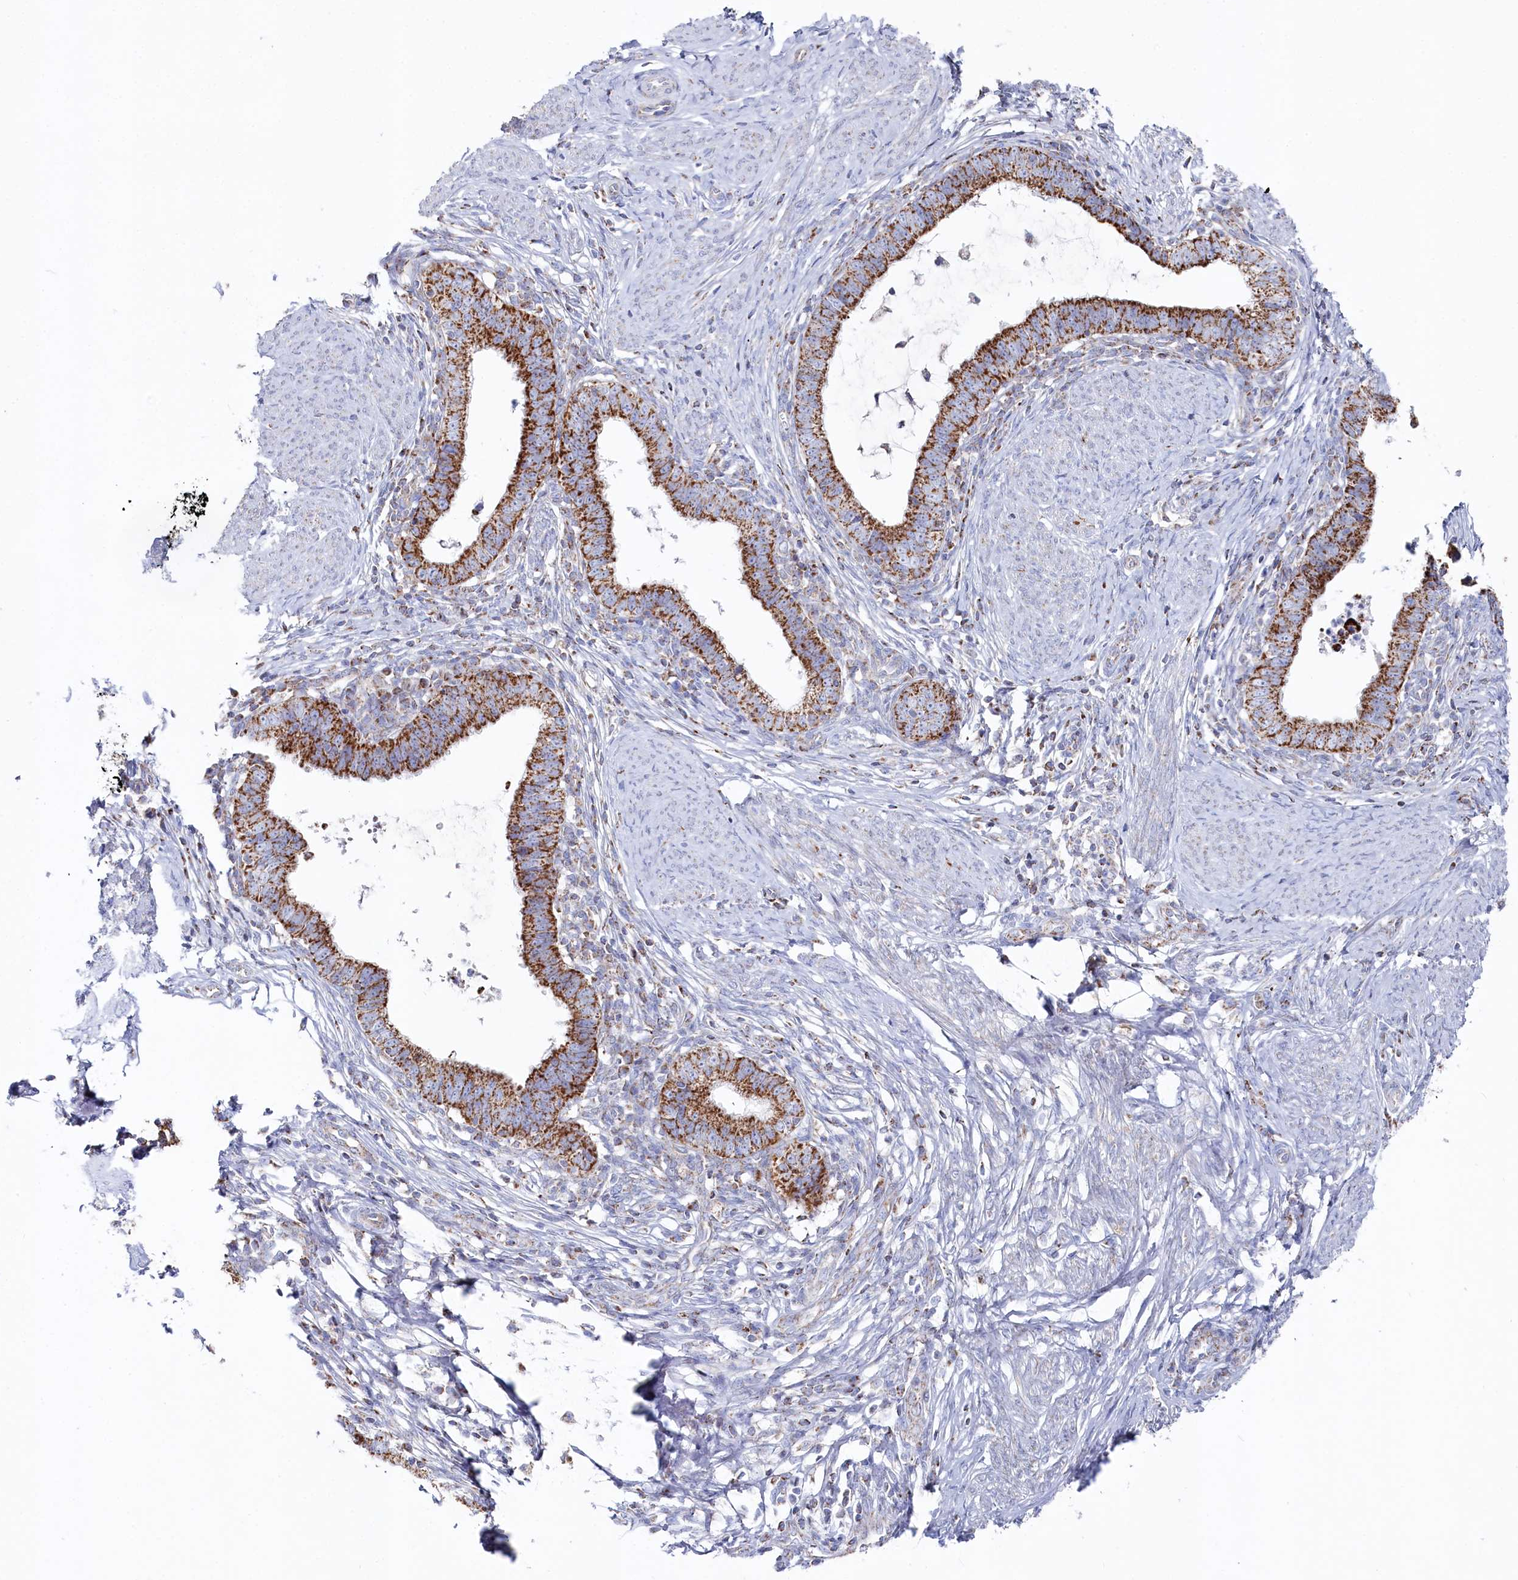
{"staining": {"intensity": "strong", "quantity": ">75%", "location": "cytoplasmic/membranous"}, "tissue": "cervical cancer", "cell_type": "Tumor cells", "image_type": "cancer", "snomed": [{"axis": "morphology", "description": "Adenocarcinoma, NOS"}, {"axis": "topography", "description": "Cervix"}], "caption": "Brown immunohistochemical staining in cervical cancer displays strong cytoplasmic/membranous expression in about >75% of tumor cells.", "gene": "GLS2", "patient": {"sex": "female", "age": 36}}